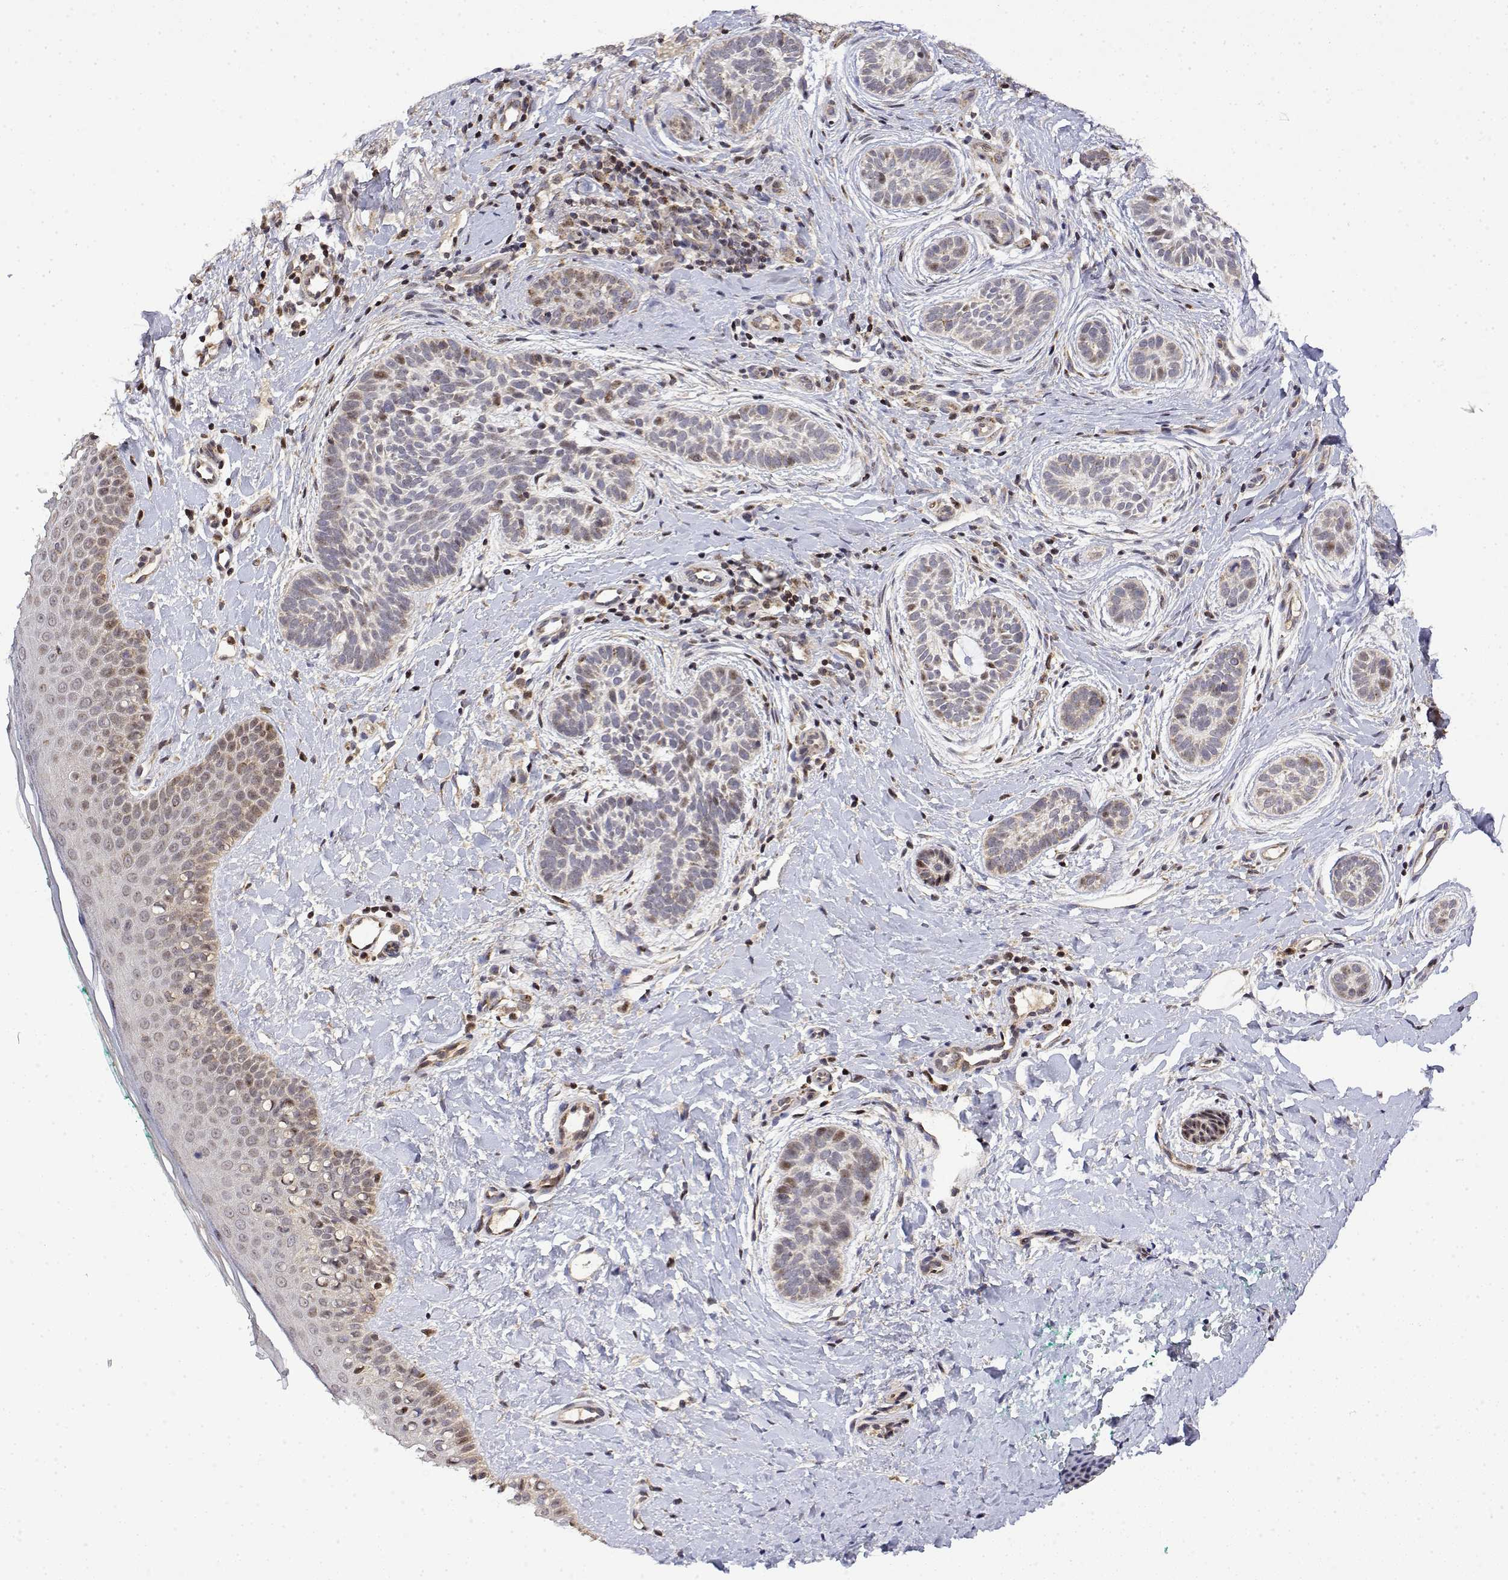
{"staining": {"intensity": "negative", "quantity": "none", "location": "none"}, "tissue": "skin cancer", "cell_type": "Tumor cells", "image_type": "cancer", "snomed": [{"axis": "morphology", "description": "Basal cell carcinoma"}, {"axis": "topography", "description": "Skin"}], "caption": "Immunohistochemistry histopathology image of basal cell carcinoma (skin) stained for a protein (brown), which demonstrates no positivity in tumor cells.", "gene": "GADD45GIP1", "patient": {"sex": "male", "age": 63}}